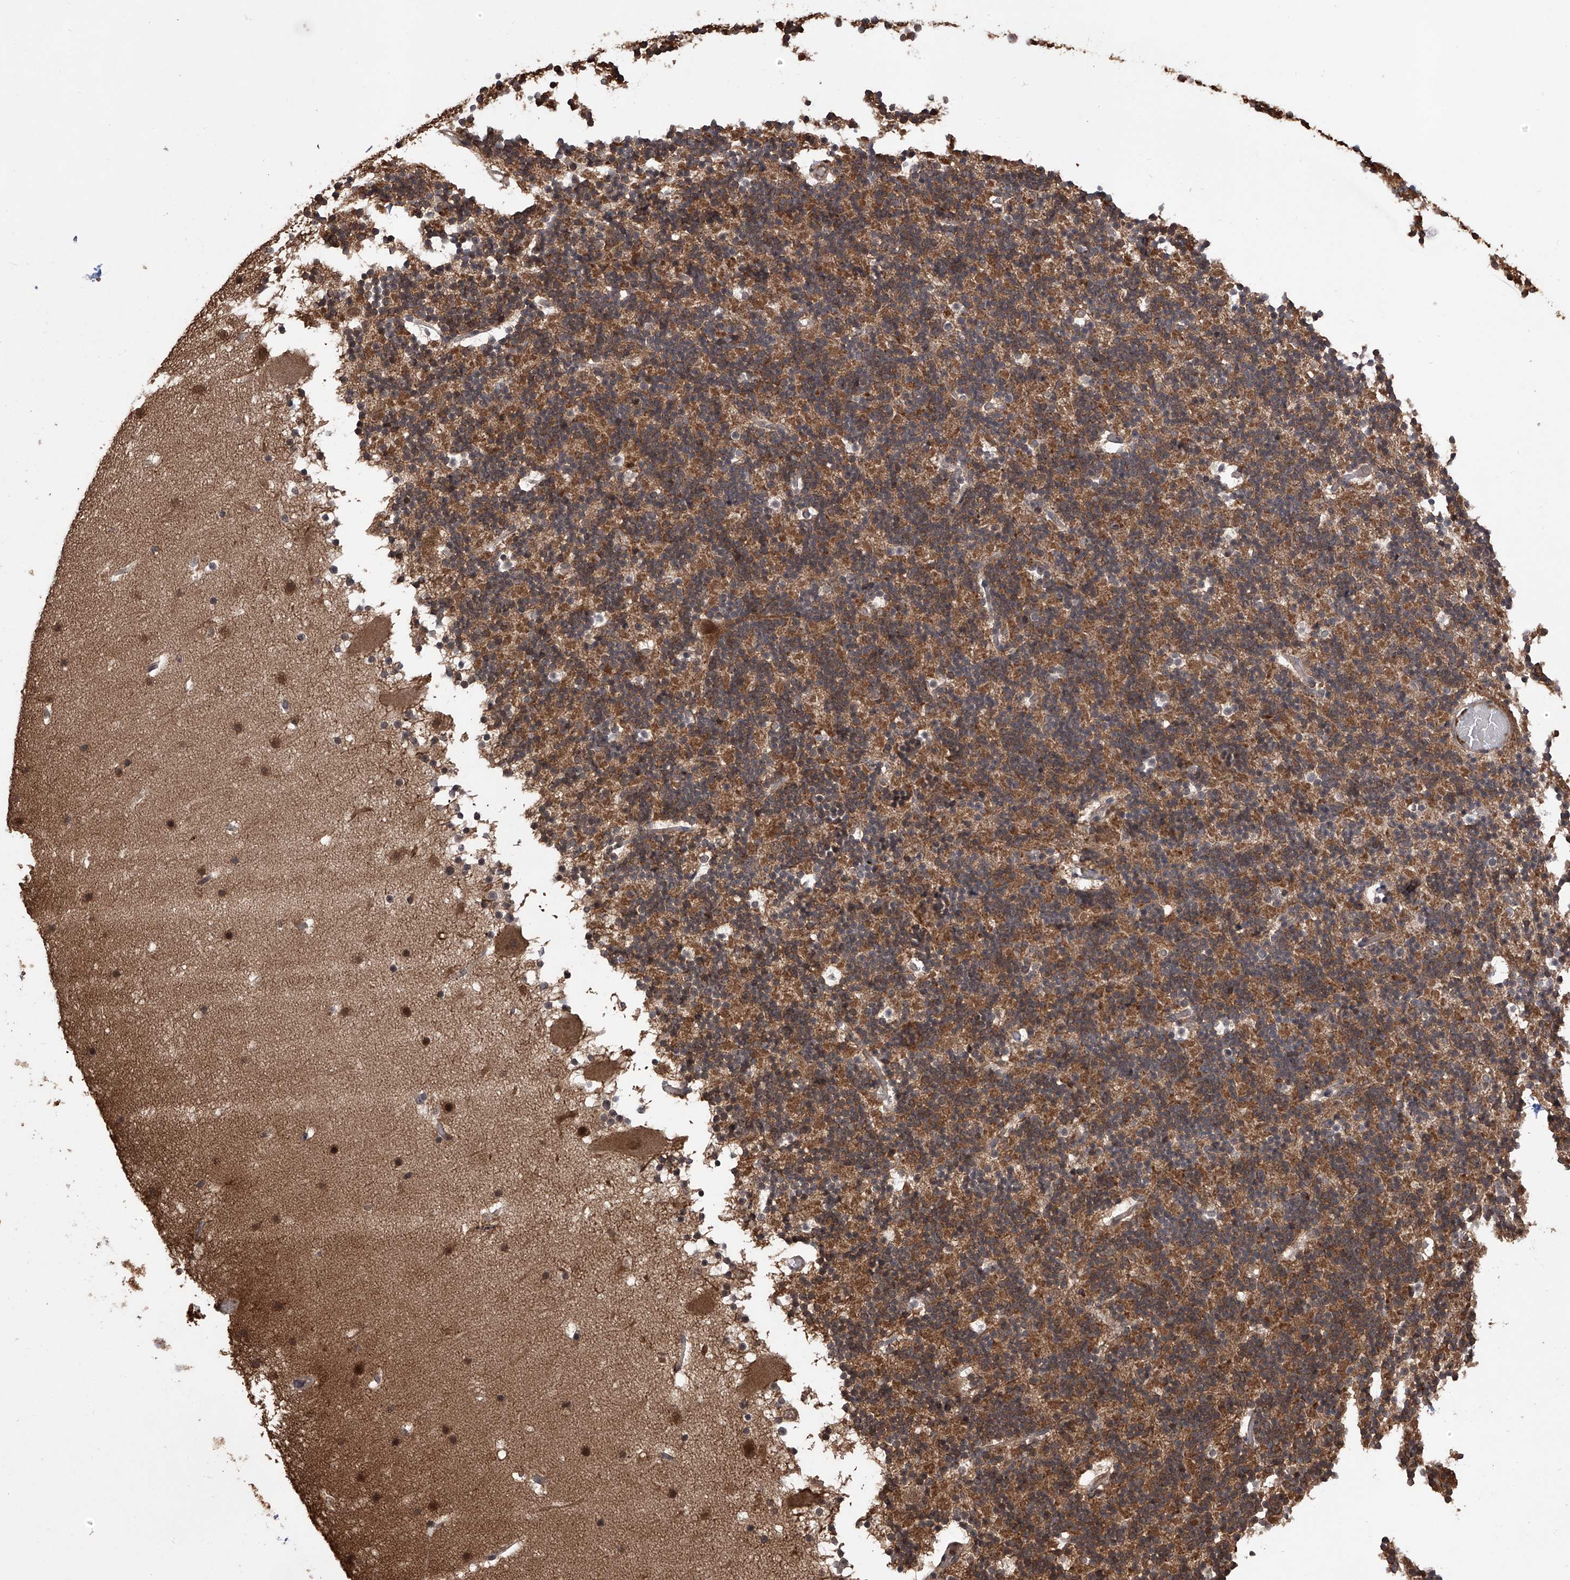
{"staining": {"intensity": "moderate", "quantity": ">75%", "location": "cytoplasmic/membranous"}, "tissue": "cerebellum", "cell_type": "Cells in granular layer", "image_type": "normal", "snomed": [{"axis": "morphology", "description": "Normal tissue, NOS"}, {"axis": "topography", "description": "Cerebellum"}], "caption": "Cerebellum was stained to show a protein in brown. There is medium levels of moderate cytoplasmic/membranous staining in approximately >75% of cells in granular layer. Nuclei are stained in blue.", "gene": "LYSMD4", "patient": {"sex": "male", "age": 57}}